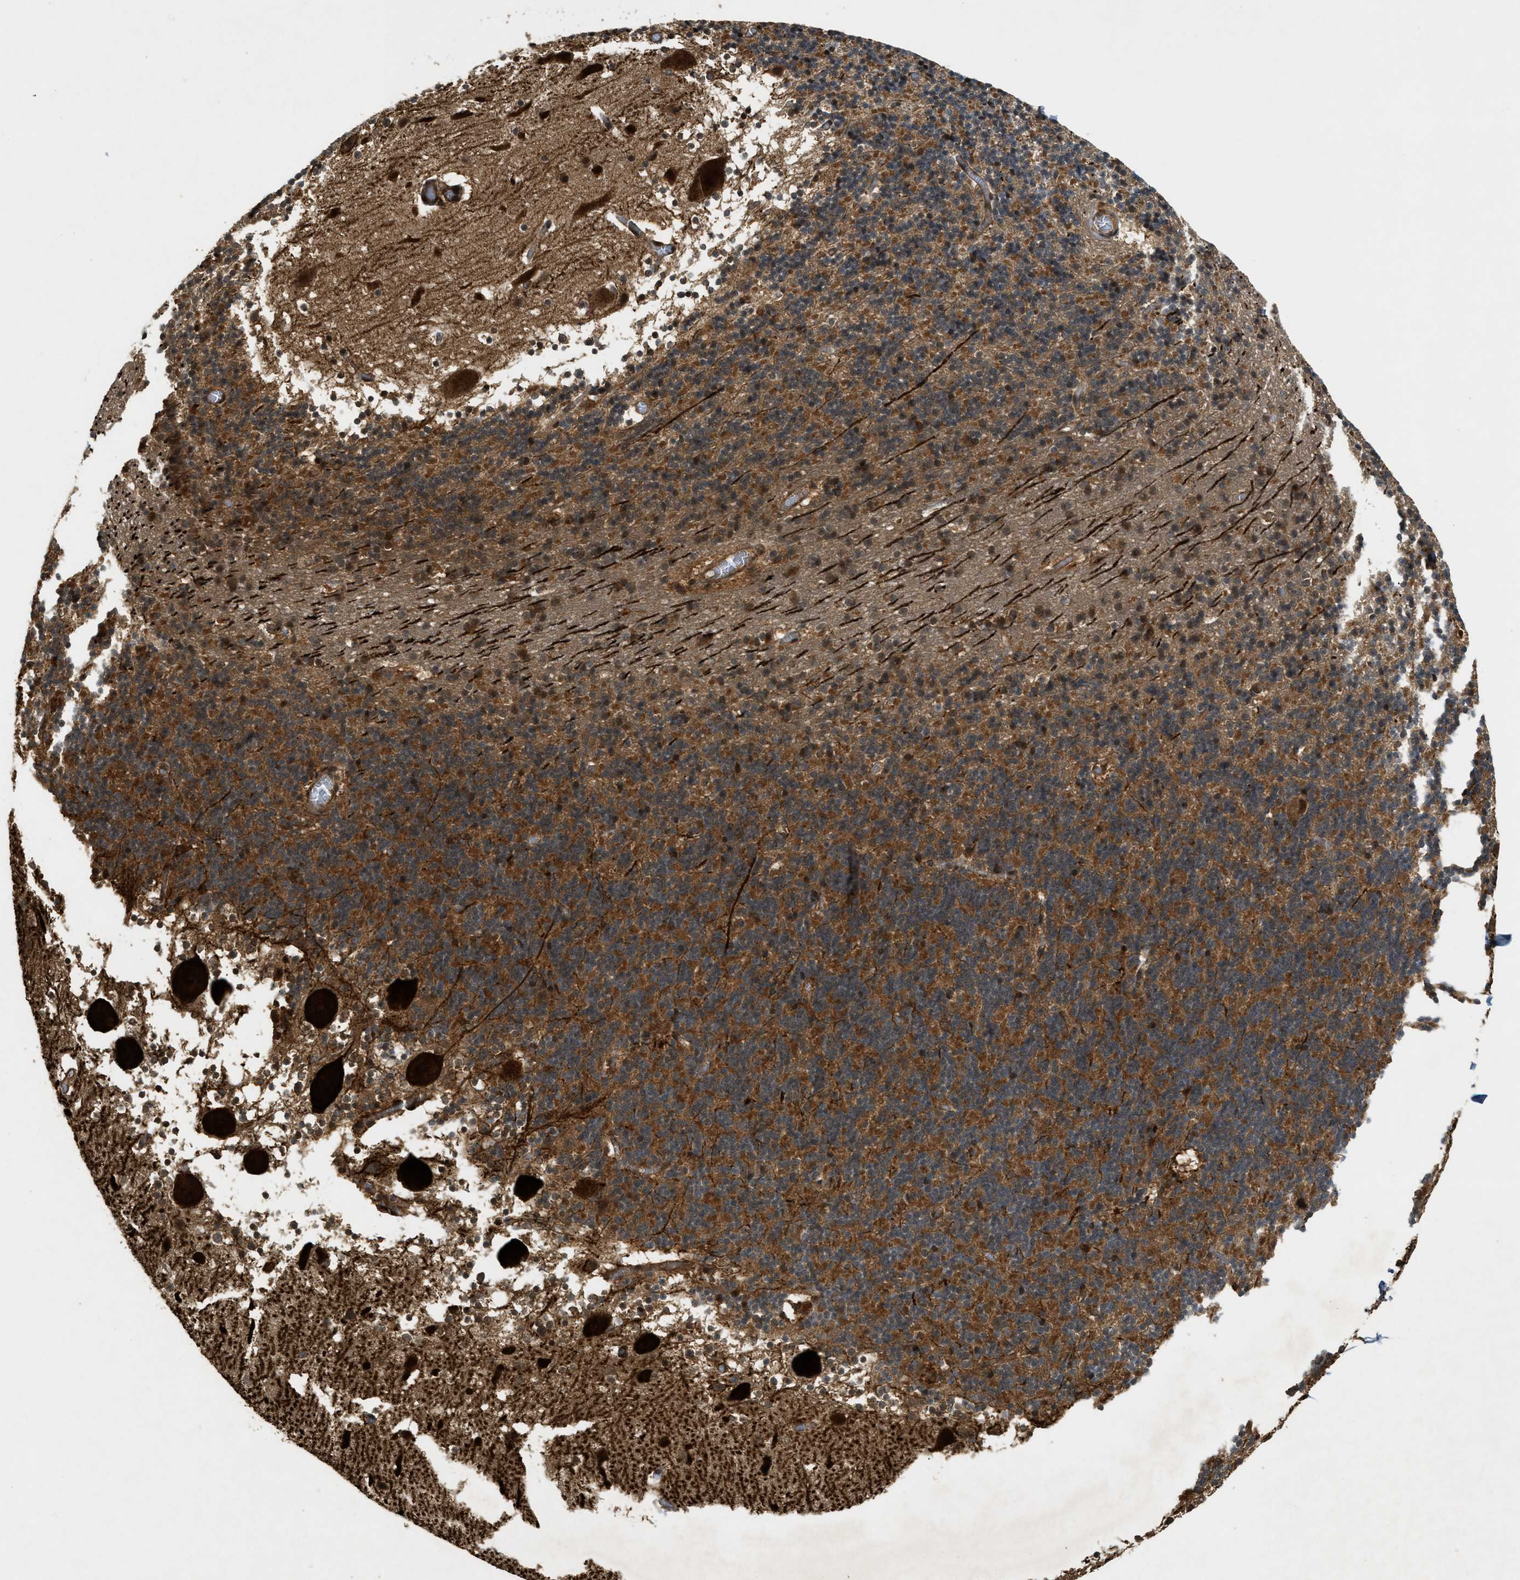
{"staining": {"intensity": "moderate", "quantity": ">75%", "location": "cytoplasmic/membranous"}, "tissue": "cerebellum", "cell_type": "Cells in granular layer", "image_type": "normal", "snomed": [{"axis": "morphology", "description": "Normal tissue, NOS"}, {"axis": "topography", "description": "Cerebellum"}], "caption": "Immunohistochemical staining of unremarkable cerebellum displays medium levels of moderate cytoplasmic/membranous positivity in about >75% of cells in granular layer.", "gene": "EIF2AK3", "patient": {"sex": "male", "age": 45}}